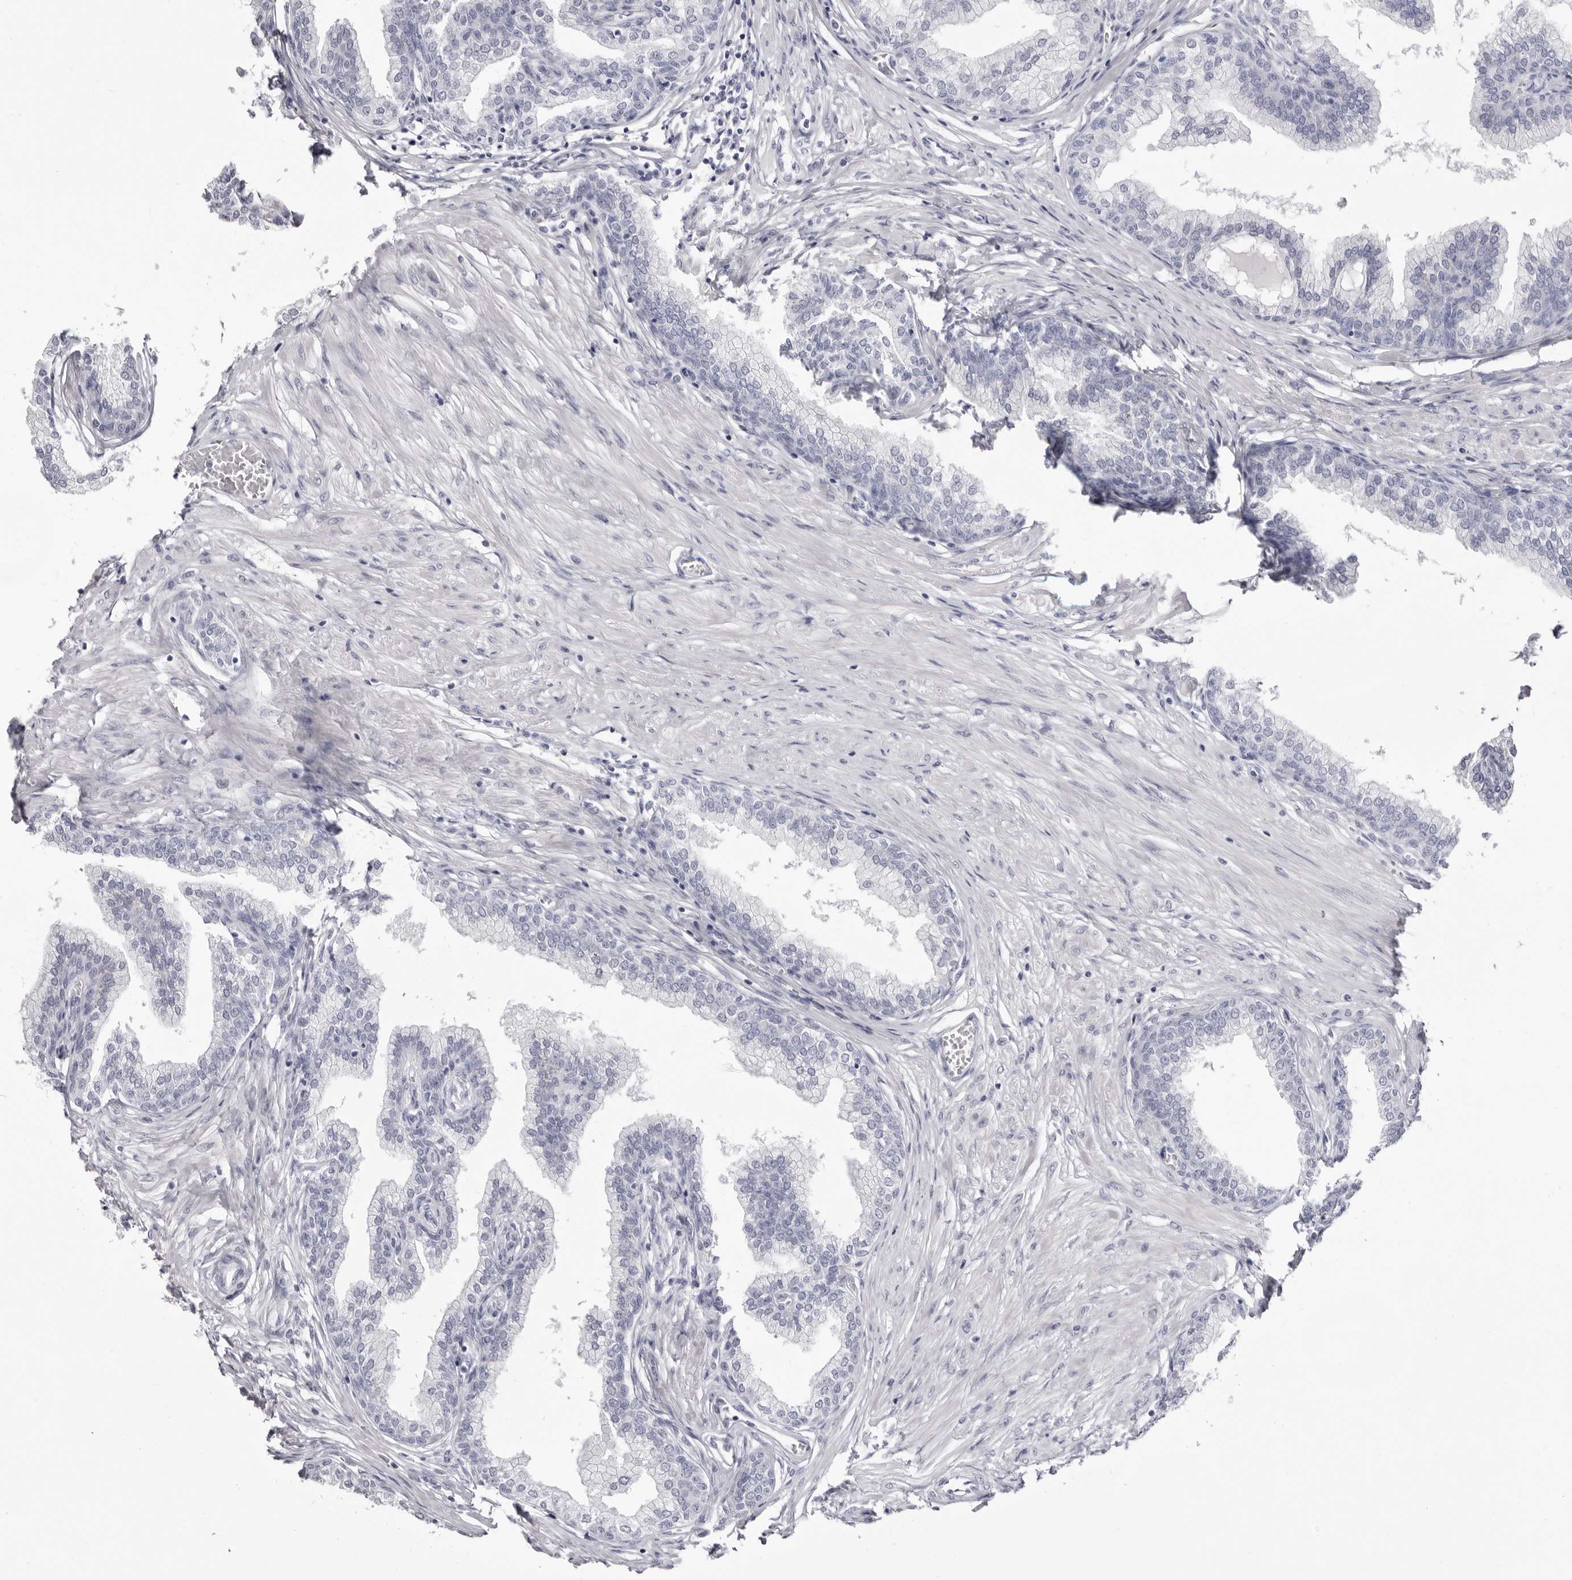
{"staining": {"intensity": "negative", "quantity": "none", "location": "none"}, "tissue": "prostate", "cell_type": "Glandular cells", "image_type": "normal", "snomed": [{"axis": "morphology", "description": "Normal tissue, NOS"}, {"axis": "morphology", "description": "Urothelial carcinoma, Low grade"}, {"axis": "topography", "description": "Urinary bladder"}, {"axis": "topography", "description": "Prostate"}], "caption": "IHC image of normal prostate: human prostate stained with DAB (3,3'-diaminobenzidine) displays no significant protein positivity in glandular cells.", "gene": "LPO", "patient": {"sex": "male", "age": 60}}